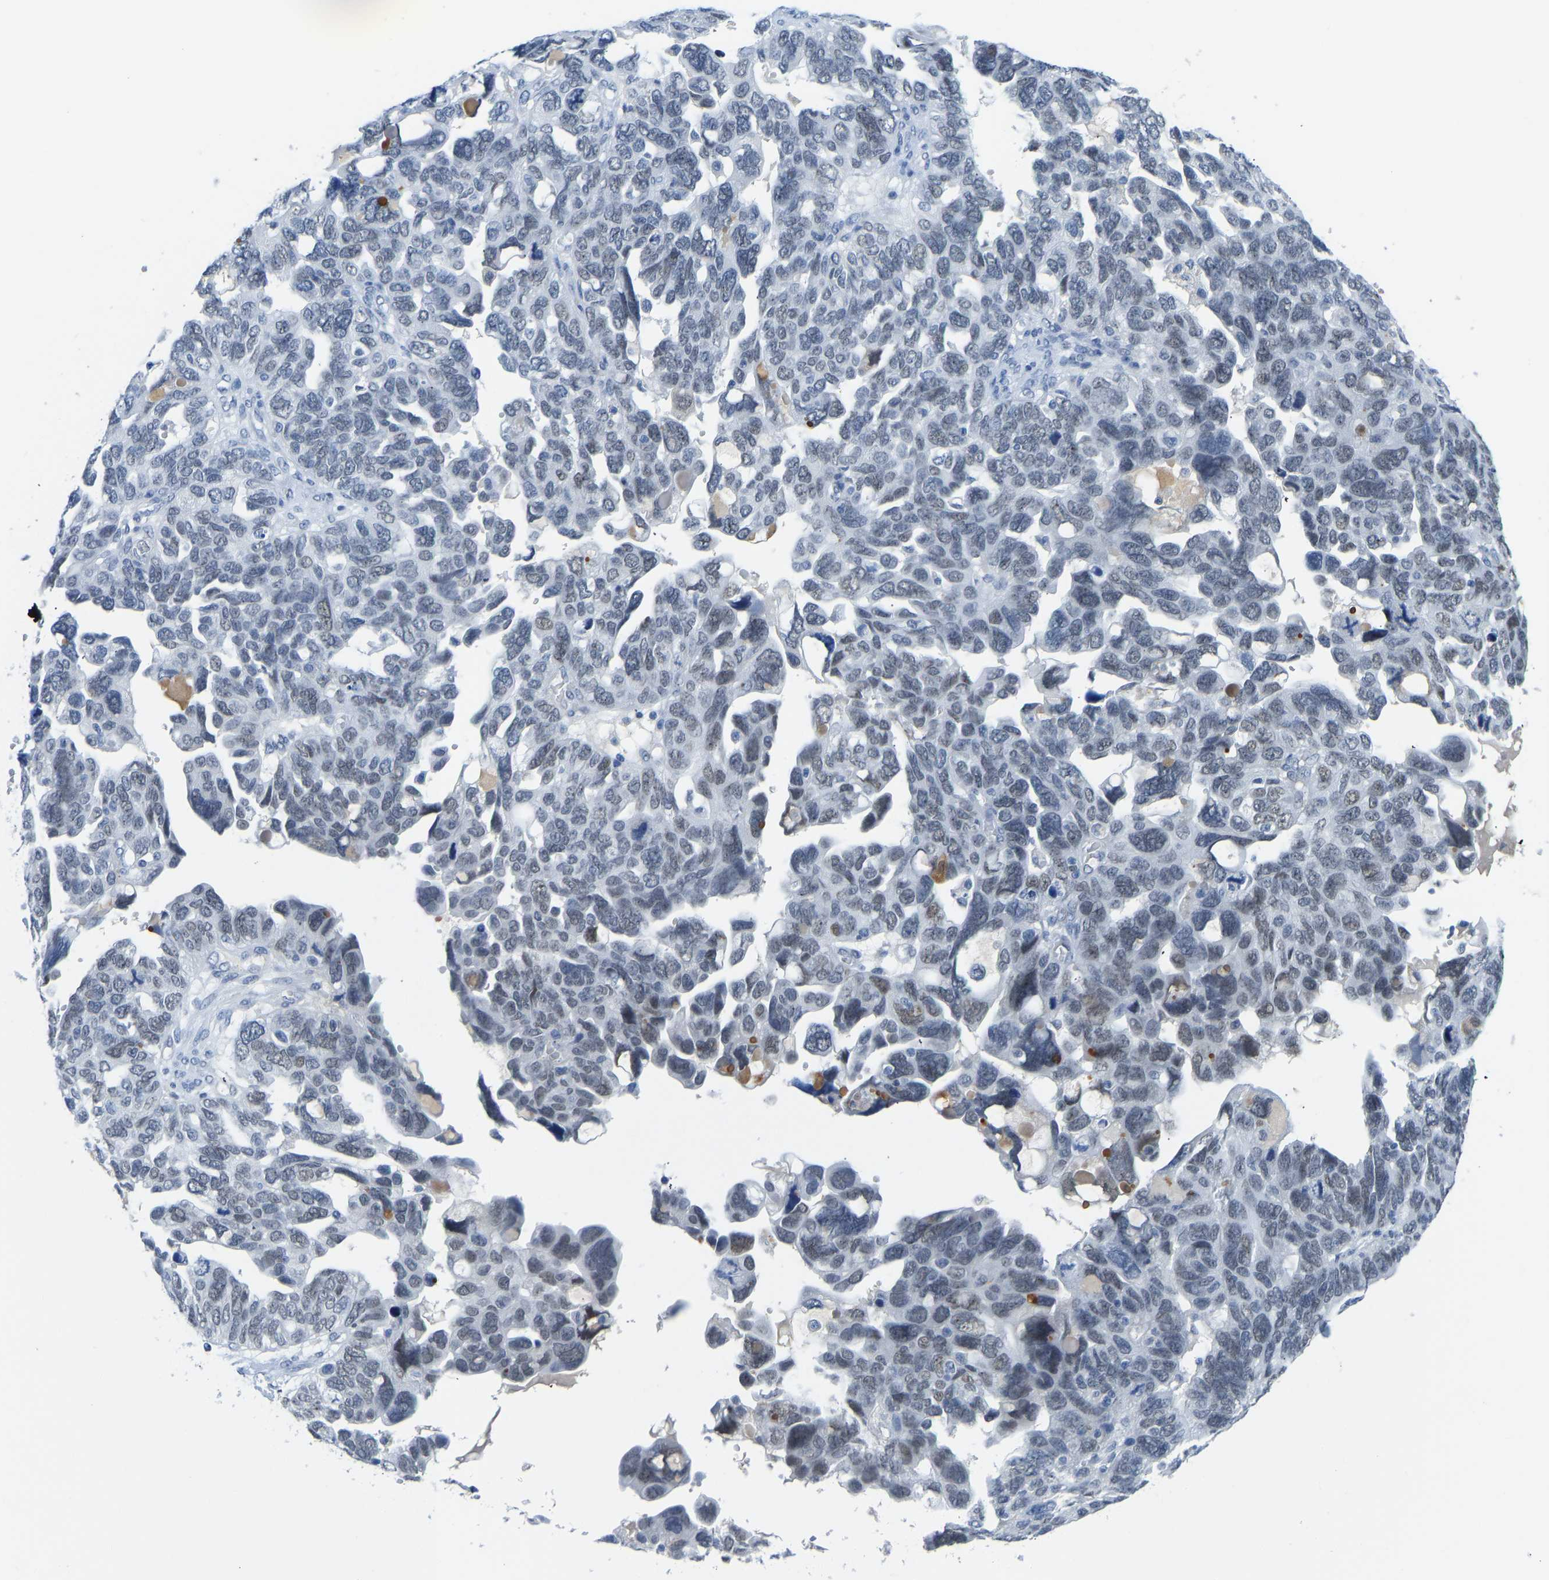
{"staining": {"intensity": "negative", "quantity": "none", "location": "none"}, "tissue": "ovarian cancer", "cell_type": "Tumor cells", "image_type": "cancer", "snomed": [{"axis": "morphology", "description": "Cystadenocarcinoma, serous, NOS"}, {"axis": "topography", "description": "Ovary"}], "caption": "Ovarian cancer was stained to show a protein in brown. There is no significant expression in tumor cells. (Stains: DAB immunohistochemistry with hematoxylin counter stain, Microscopy: brightfield microscopy at high magnification).", "gene": "TXNDC2", "patient": {"sex": "female", "age": 79}}